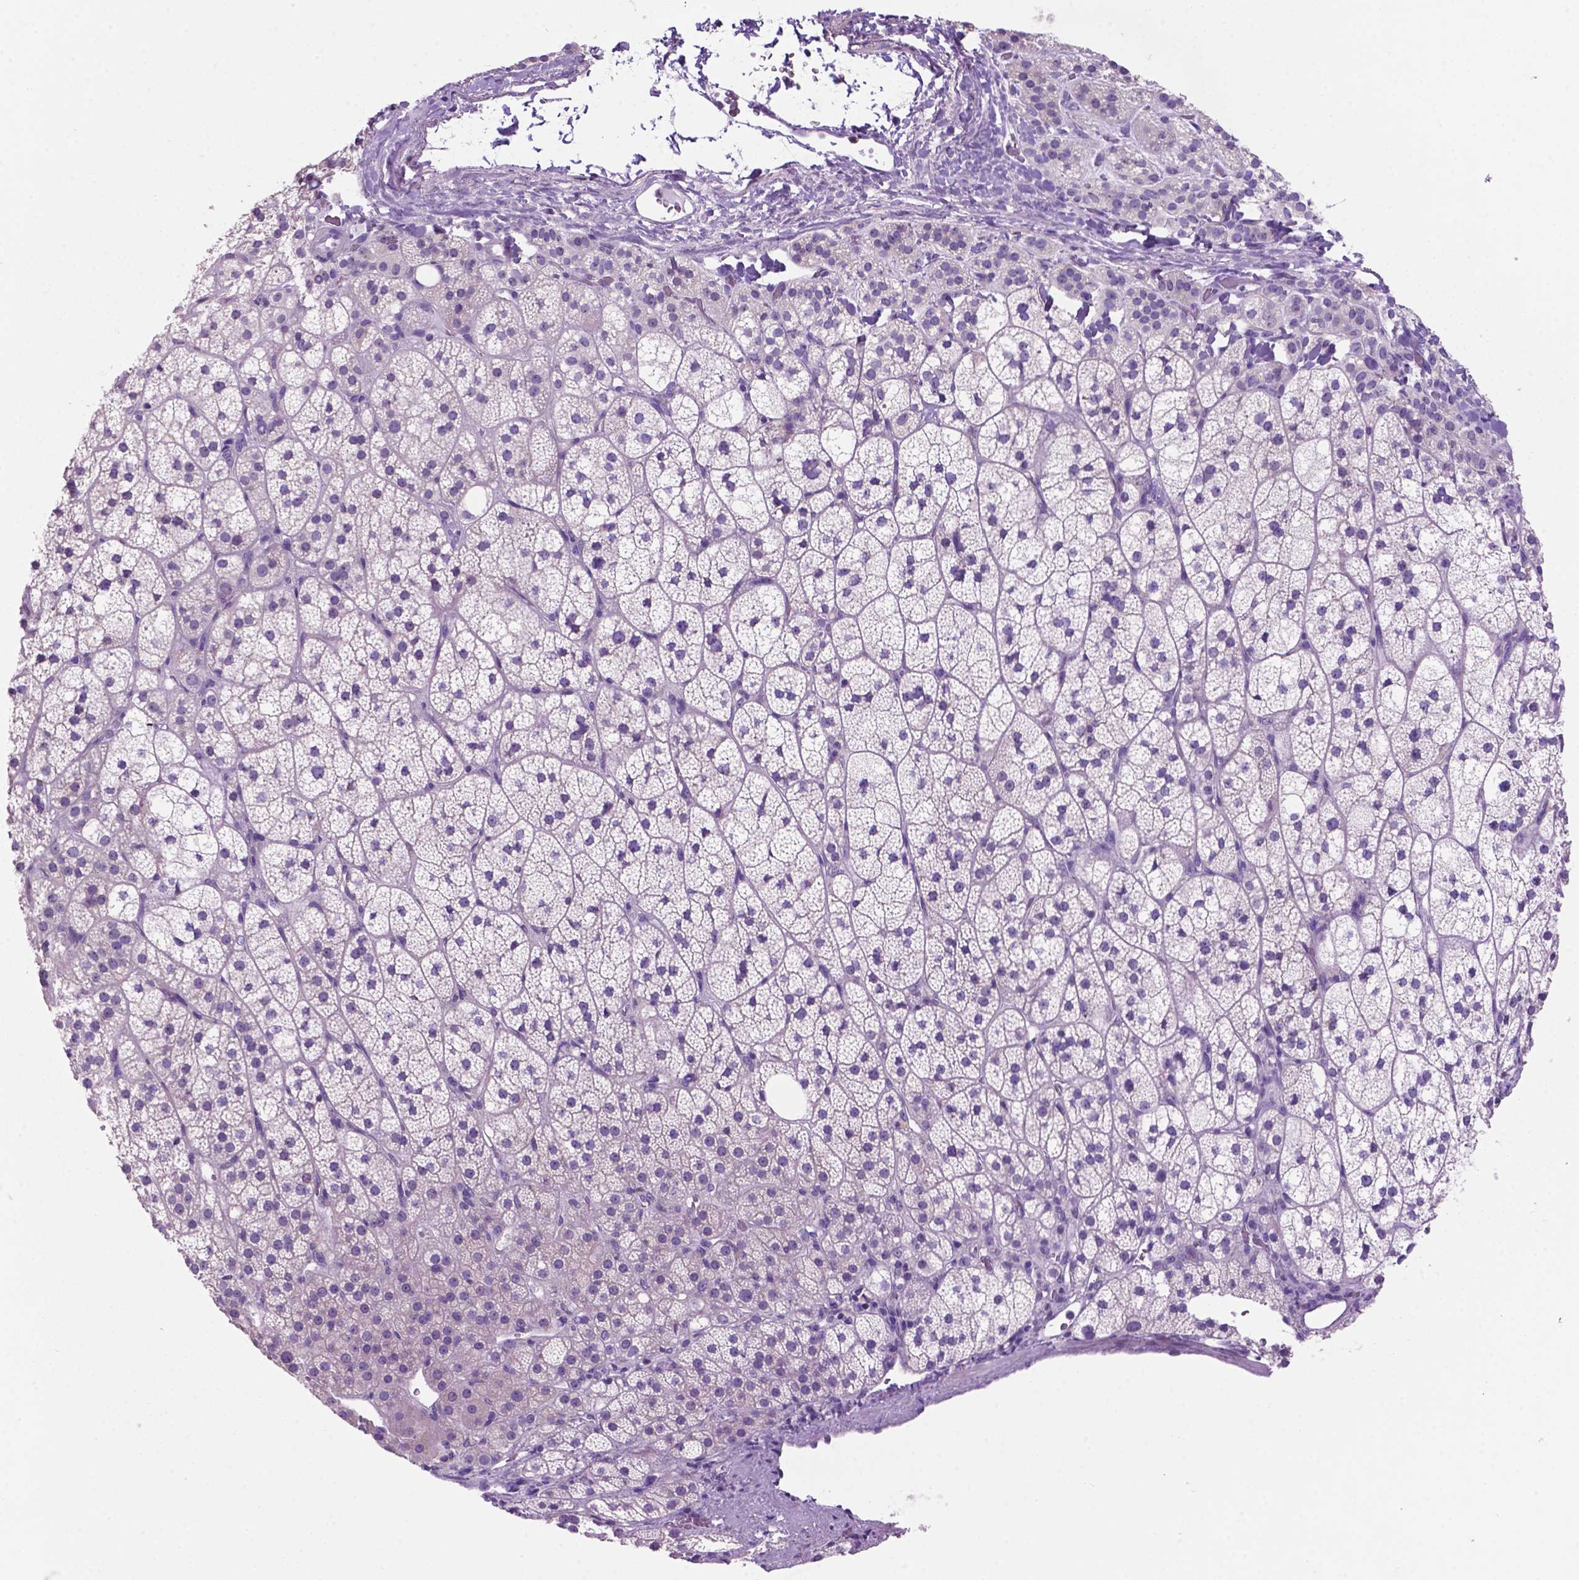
{"staining": {"intensity": "negative", "quantity": "none", "location": "none"}, "tissue": "adrenal gland", "cell_type": "Glandular cells", "image_type": "normal", "snomed": [{"axis": "morphology", "description": "Normal tissue, NOS"}, {"axis": "topography", "description": "Adrenal gland"}], "caption": "This image is of normal adrenal gland stained with IHC to label a protein in brown with the nuclei are counter-stained blue. There is no positivity in glandular cells.", "gene": "SPDYA", "patient": {"sex": "female", "age": 60}}